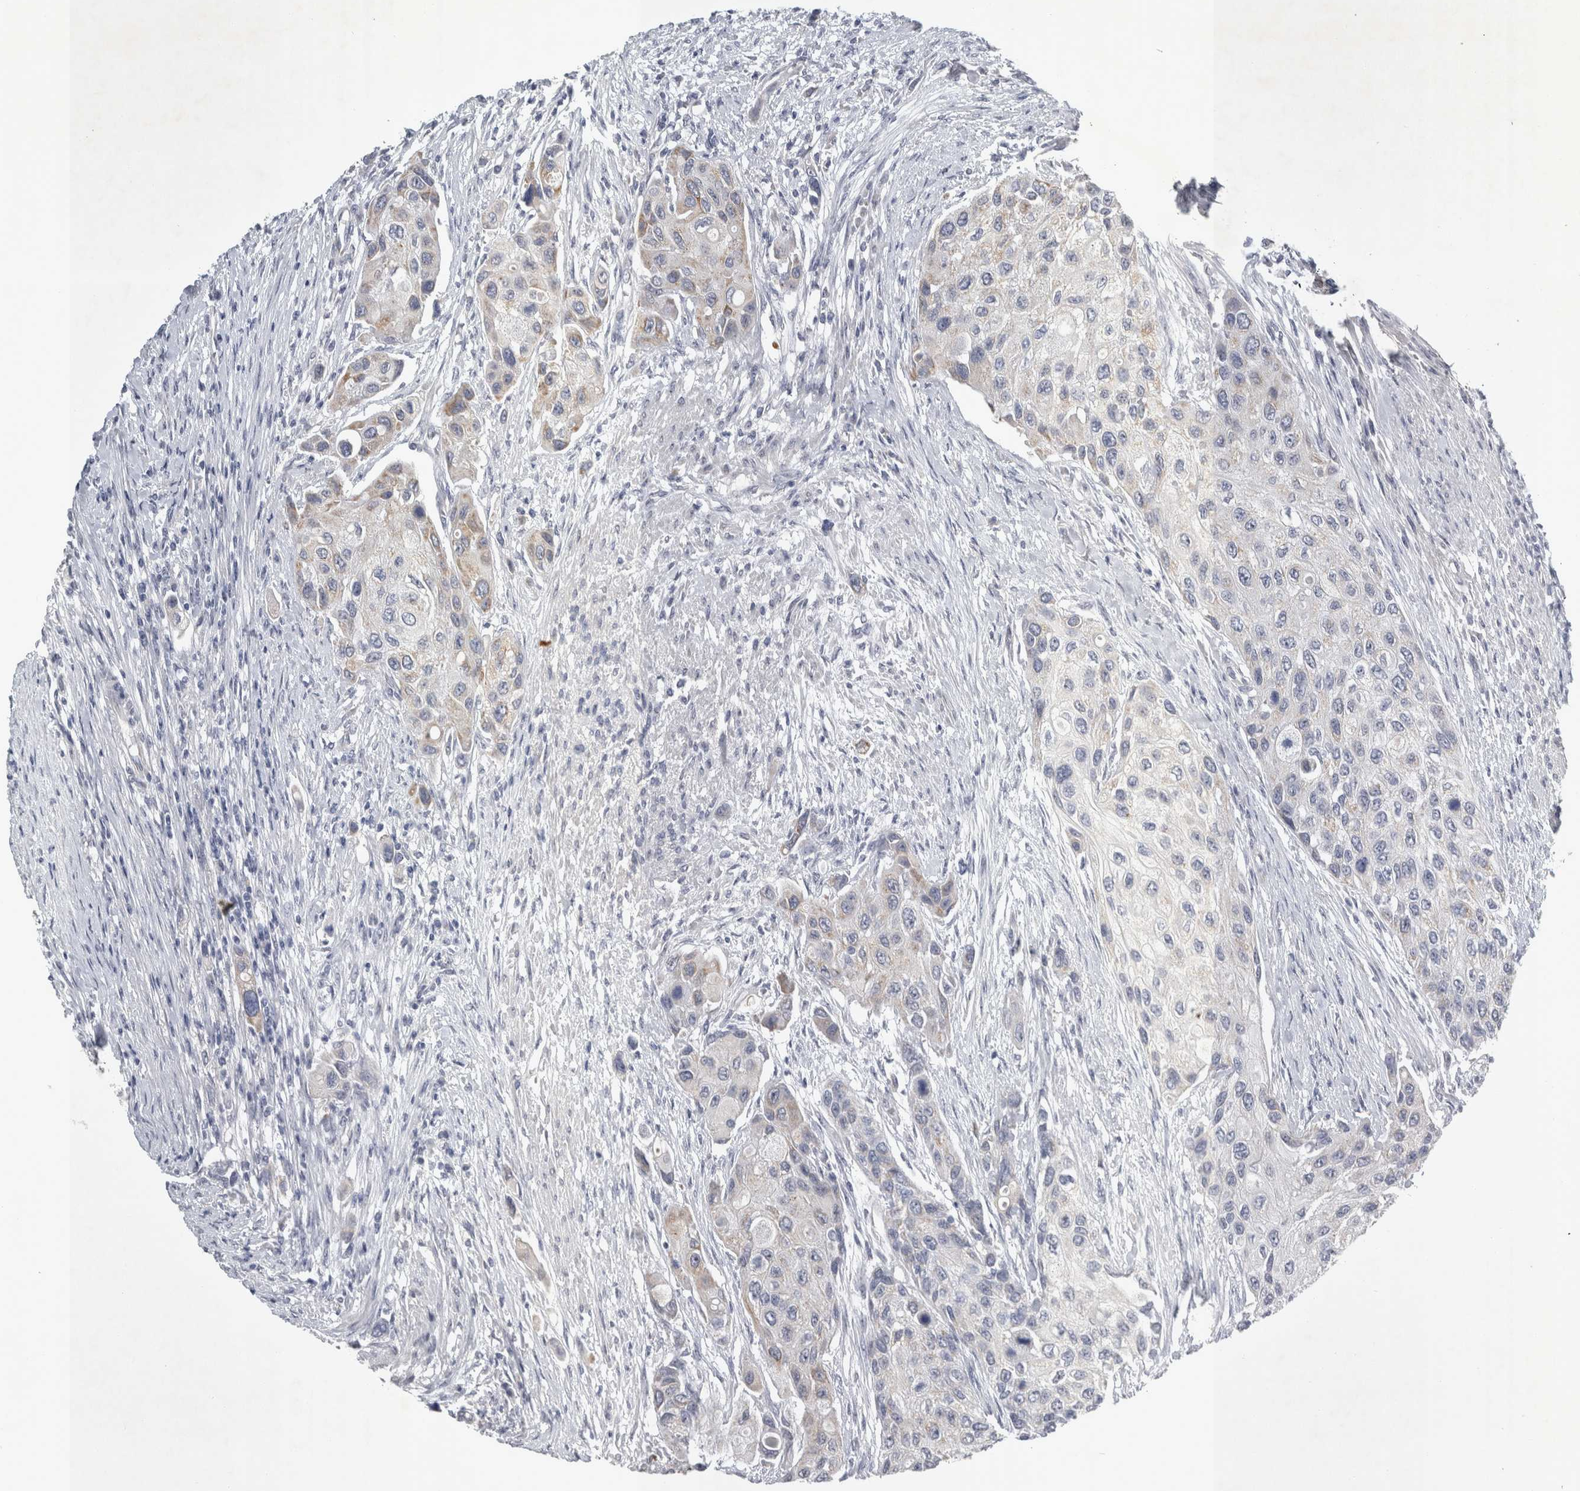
{"staining": {"intensity": "weak", "quantity": "<25%", "location": "cytoplasmic/membranous"}, "tissue": "urothelial cancer", "cell_type": "Tumor cells", "image_type": "cancer", "snomed": [{"axis": "morphology", "description": "Urothelial carcinoma, High grade"}, {"axis": "topography", "description": "Urinary bladder"}], "caption": "DAB (3,3'-diaminobenzidine) immunohistochemical staining of urothelial cancer demonstrates no significant staining in tumor cells.", "gene": "FXYD7", "patient": {"sex": "female", "age": 56}}